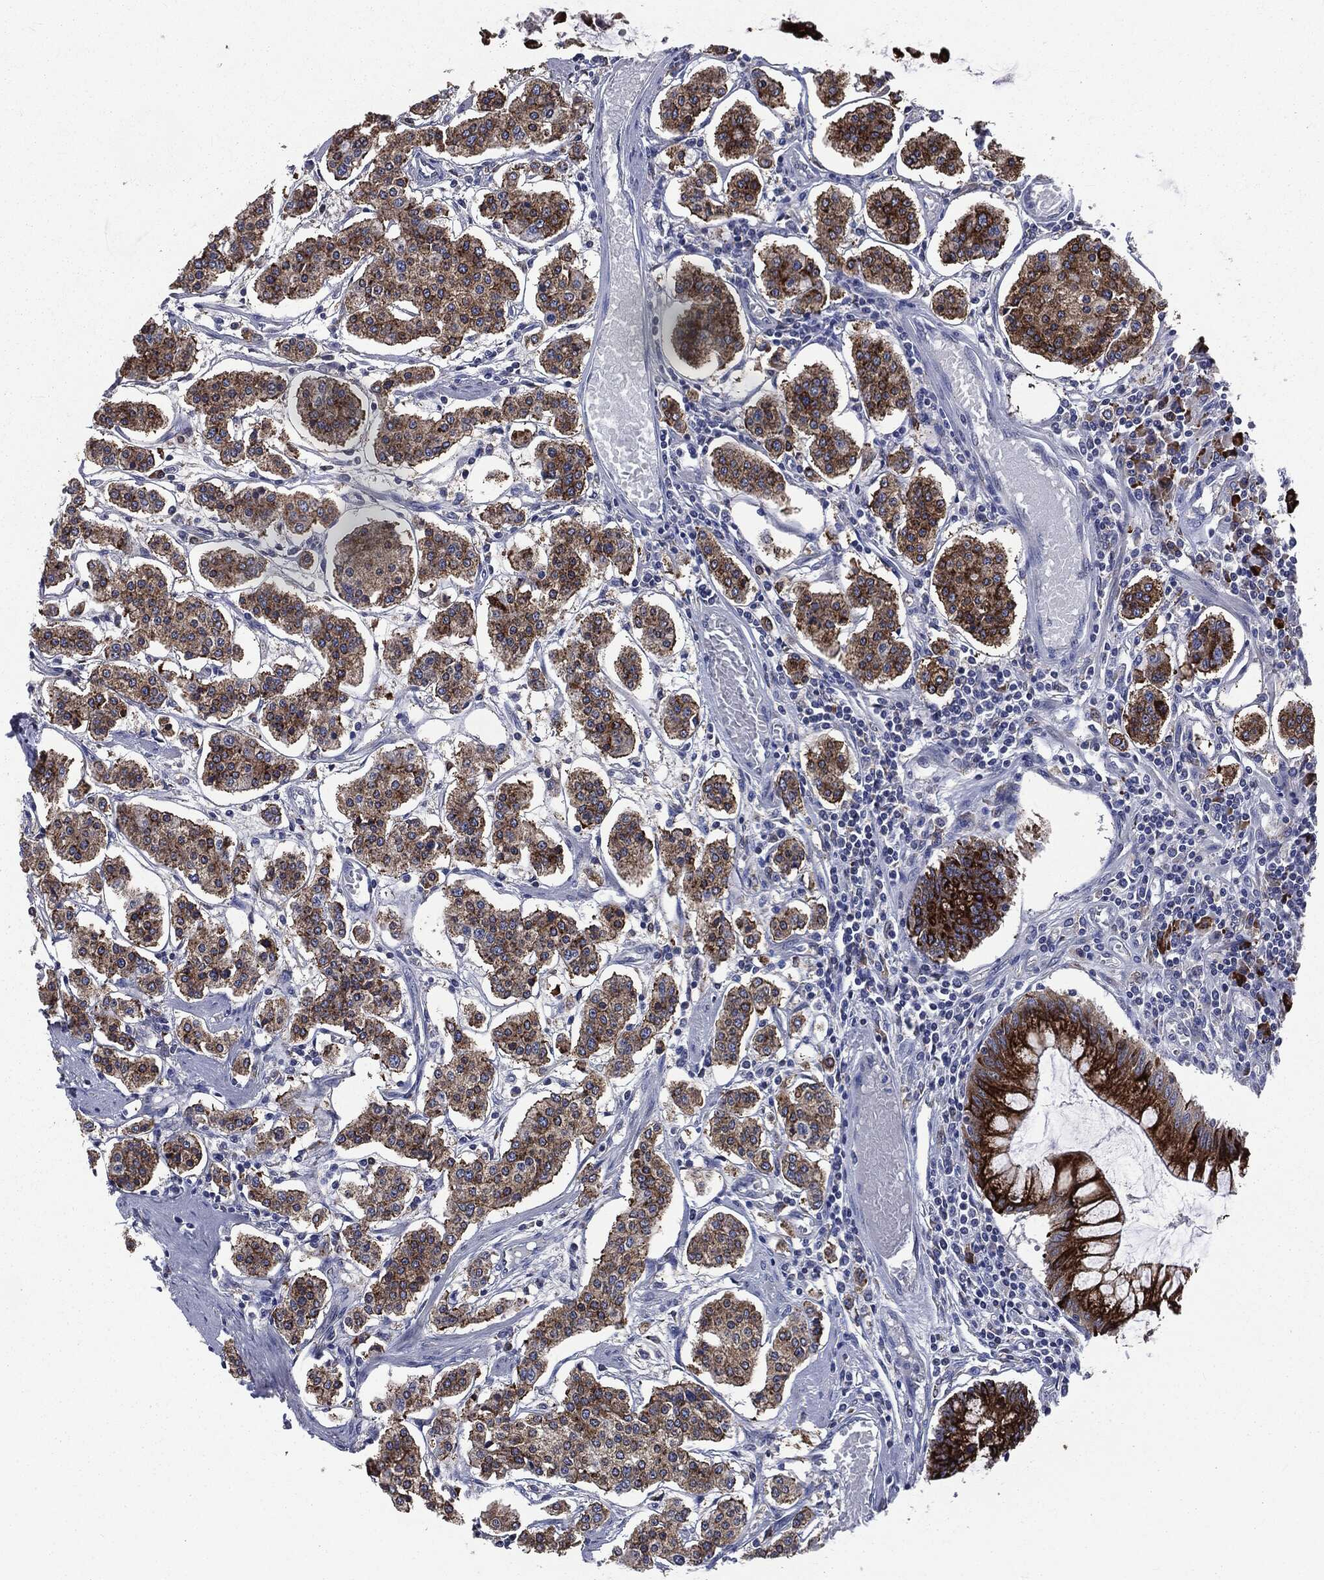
{"staining": {"intensity": "moderate", "quantity": ">75%", "location": "cytoplasmic/membranous"}, "tissue": "carcinoid", "cell_type": "Tumor cells", "image_type": "cancer", "snomed": [{"axis": "morphology", "description": "Carcinoid, malignant, NOS"}, {"axis": "topography", "description": "Small intestine"}], "caption": "Human carcinoid stained with a brown dye shows moderate cytoplasmic/membranous positive staining in approximately >75% of tumor cells.", "gene": "PTGS2", "patient": {"sex": "female", "age": 65}}